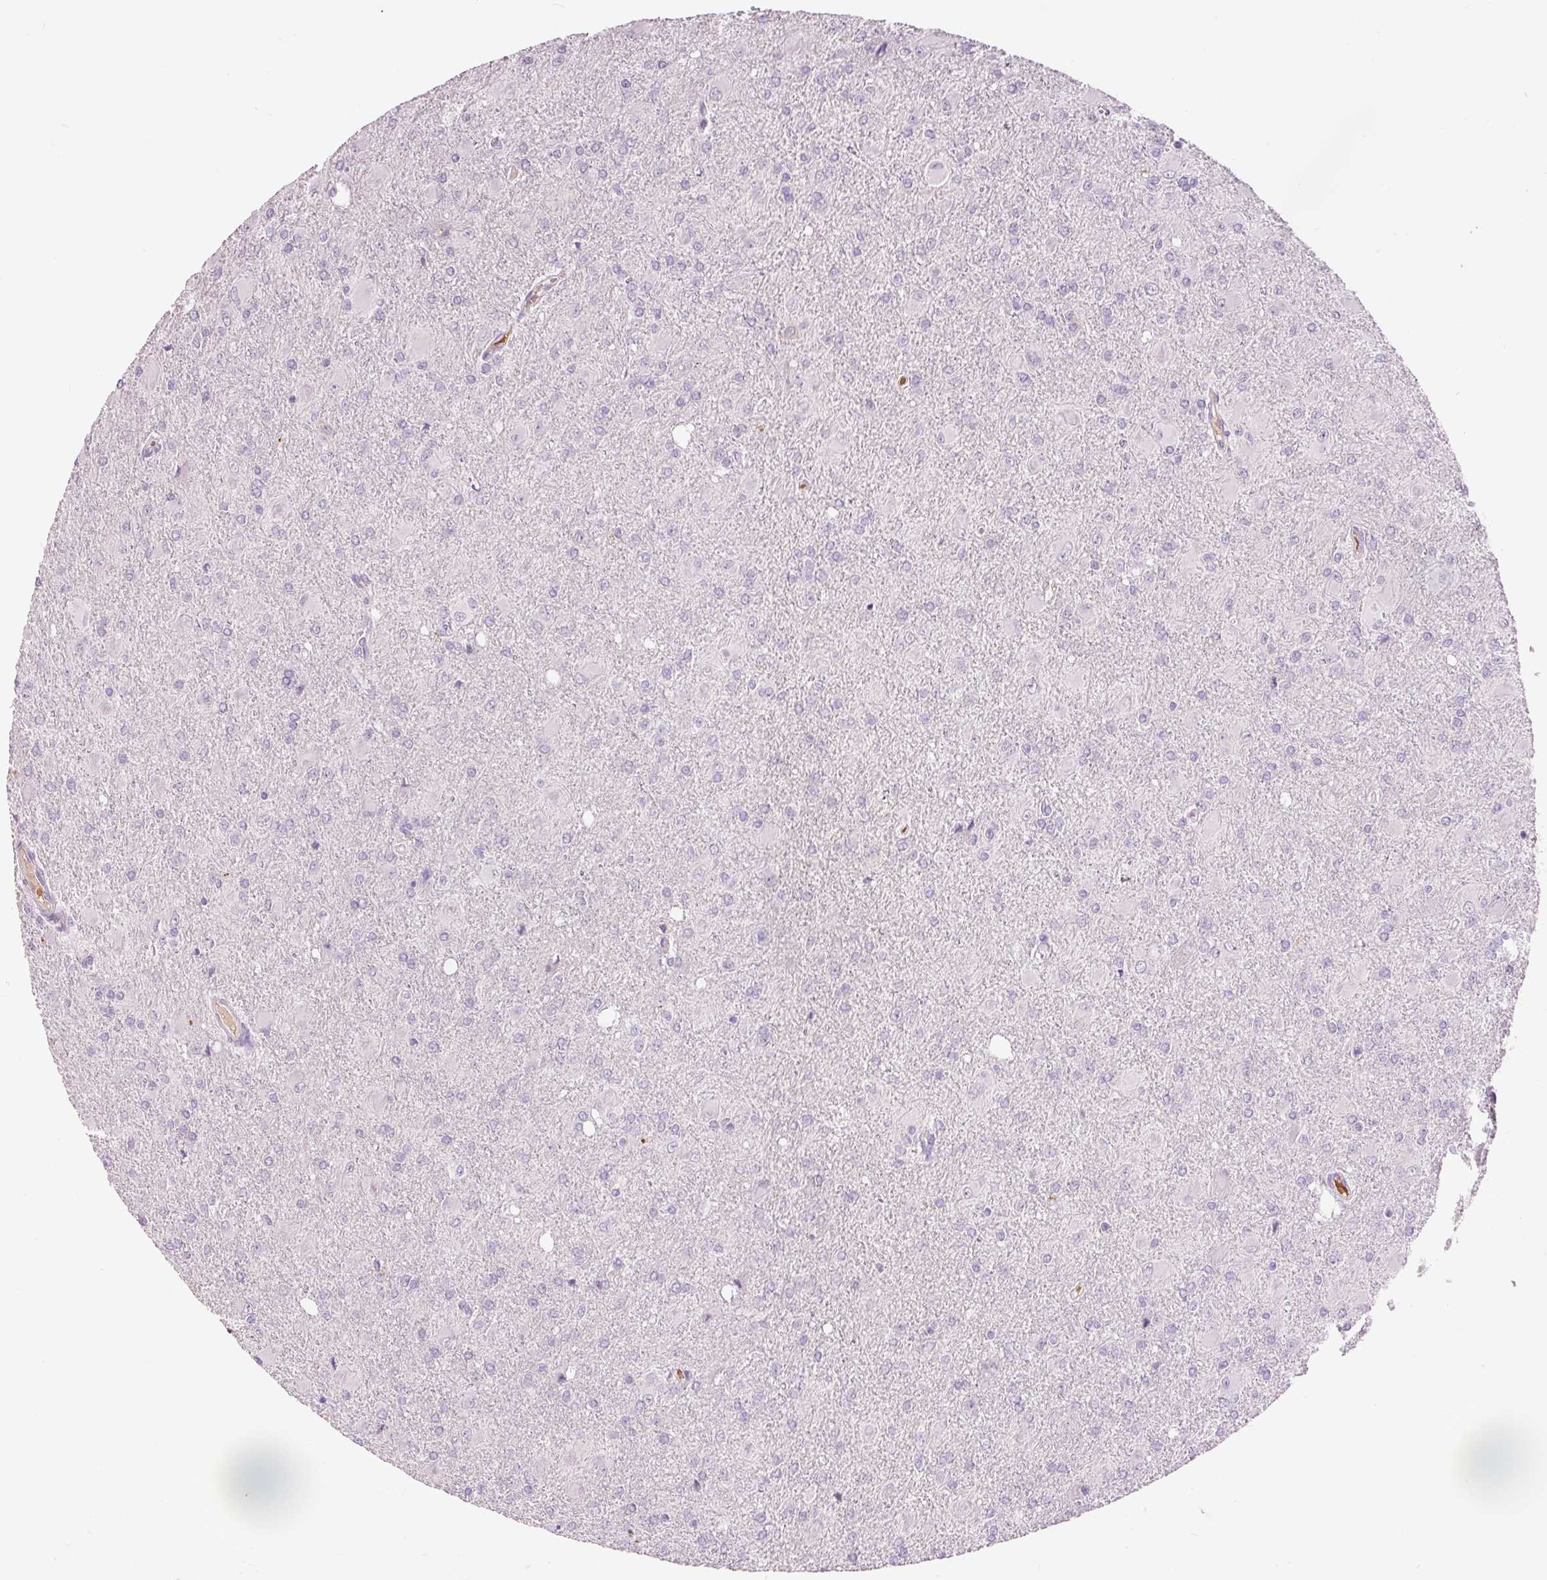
{"staining": {"intensity": "negative", "quantity": "none", "location": "none"}, "tissue": "glioma", "cell_type": "Tumor cells", "image_type": "cancer", "snomed": [{"axis": "morphology", "description": "Glioma, malignant, High grade"}, {"axis": "topography", "description": "Brain"}], "caption": "The micrograph demonstrates no significant expression in tumor cells of malignant high-grade glioma.", "gene": "DHRS11", "patient": {"sex": "male", "age": 67}}